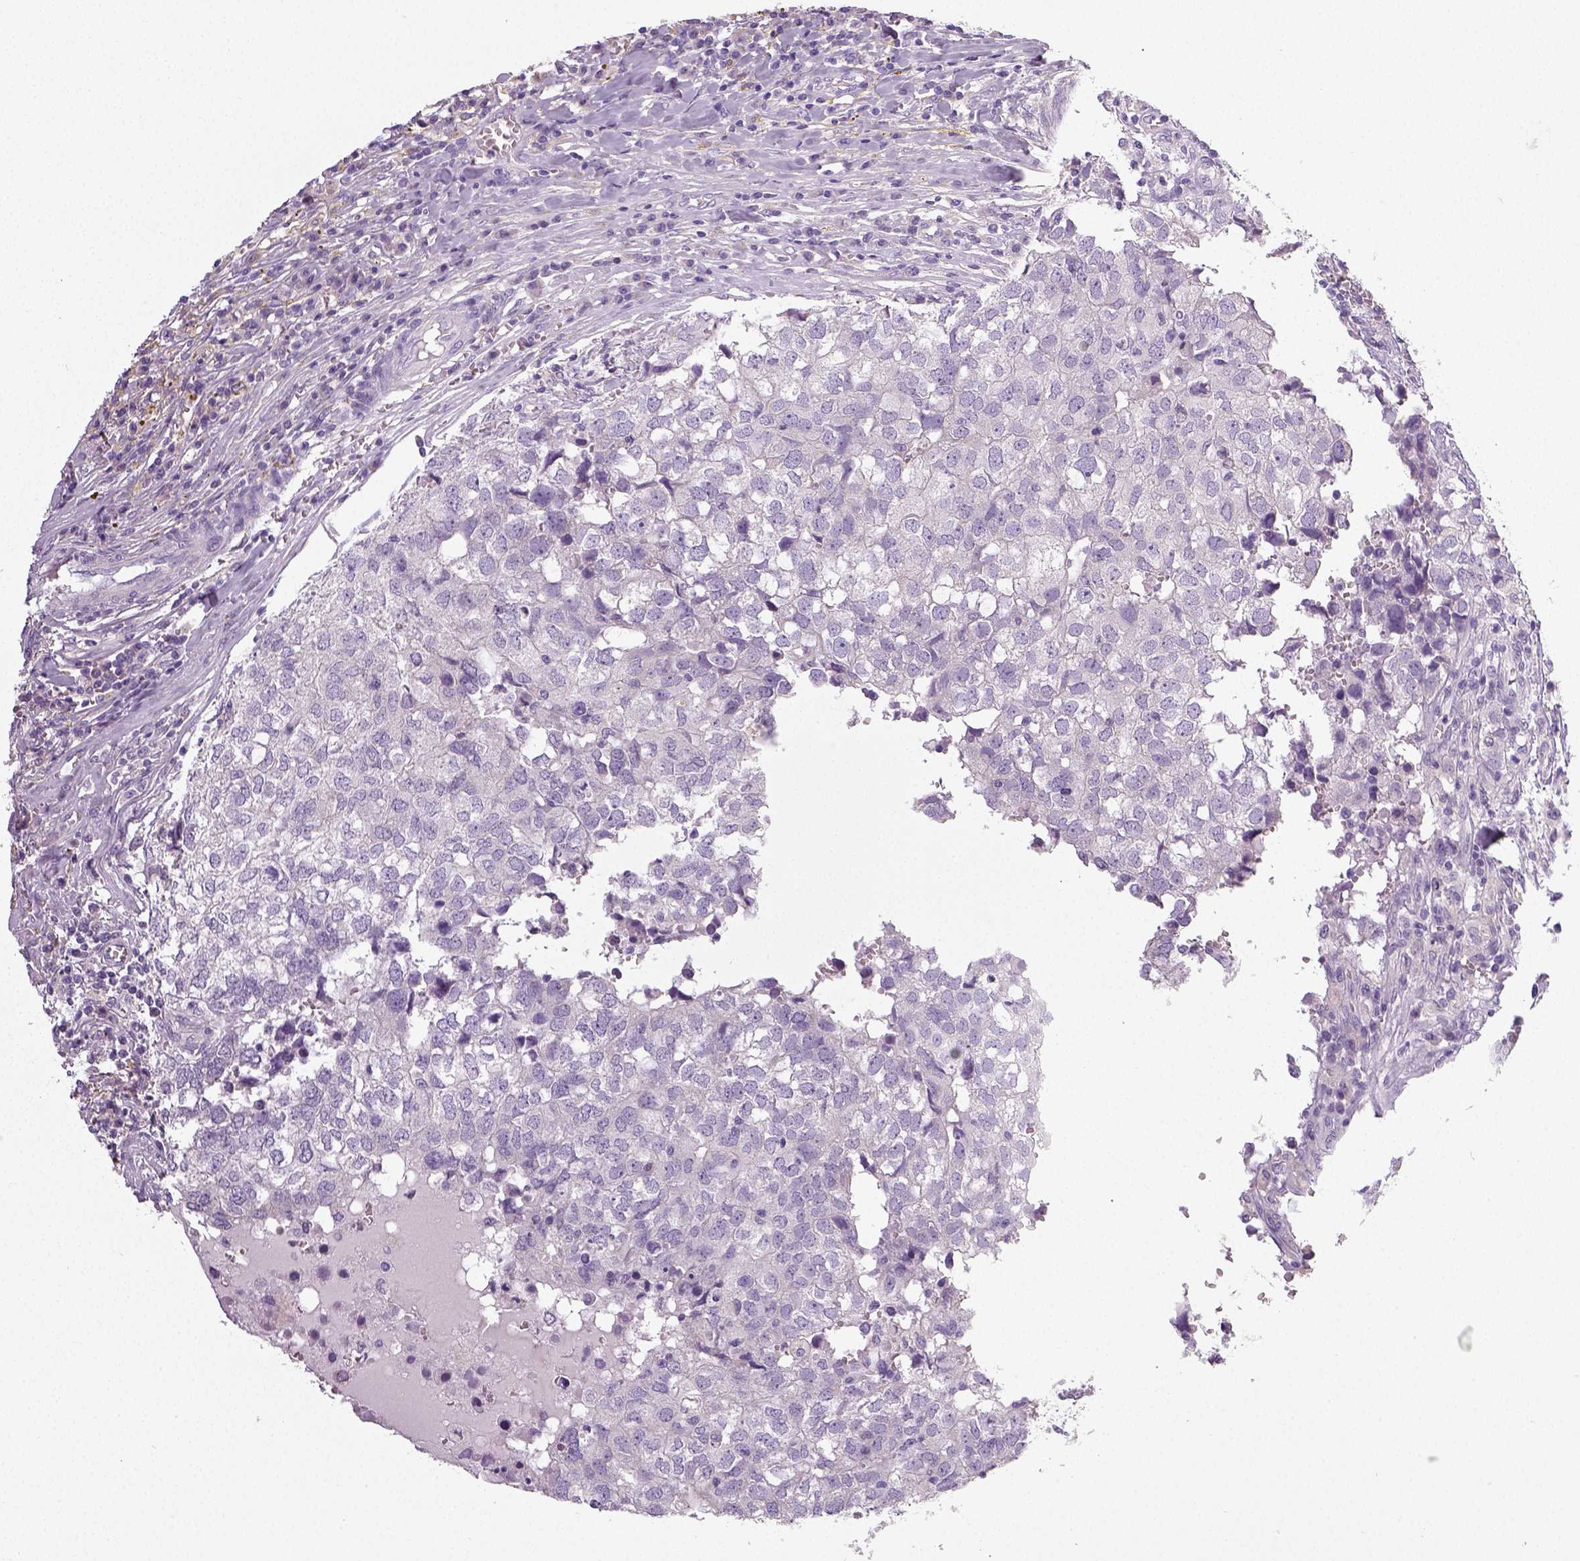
{"staining": {"intensity": "negative", "quantity": "none", "location": "none"}, "tissue": "breast cancer", "cell_type": "Tumor cells", "image_type": "cancer", "snomed": [{"axis": "morphology", "description": "Duct carcinoma"}, {"axis": "topography", "description": "Breast"}], "caption": "There is no significant staining in tumor cells of breast cancer (invasive ductal carcinoma).", "gene": "NECAB2", "patient": {"sex": "female", "age": 30}}